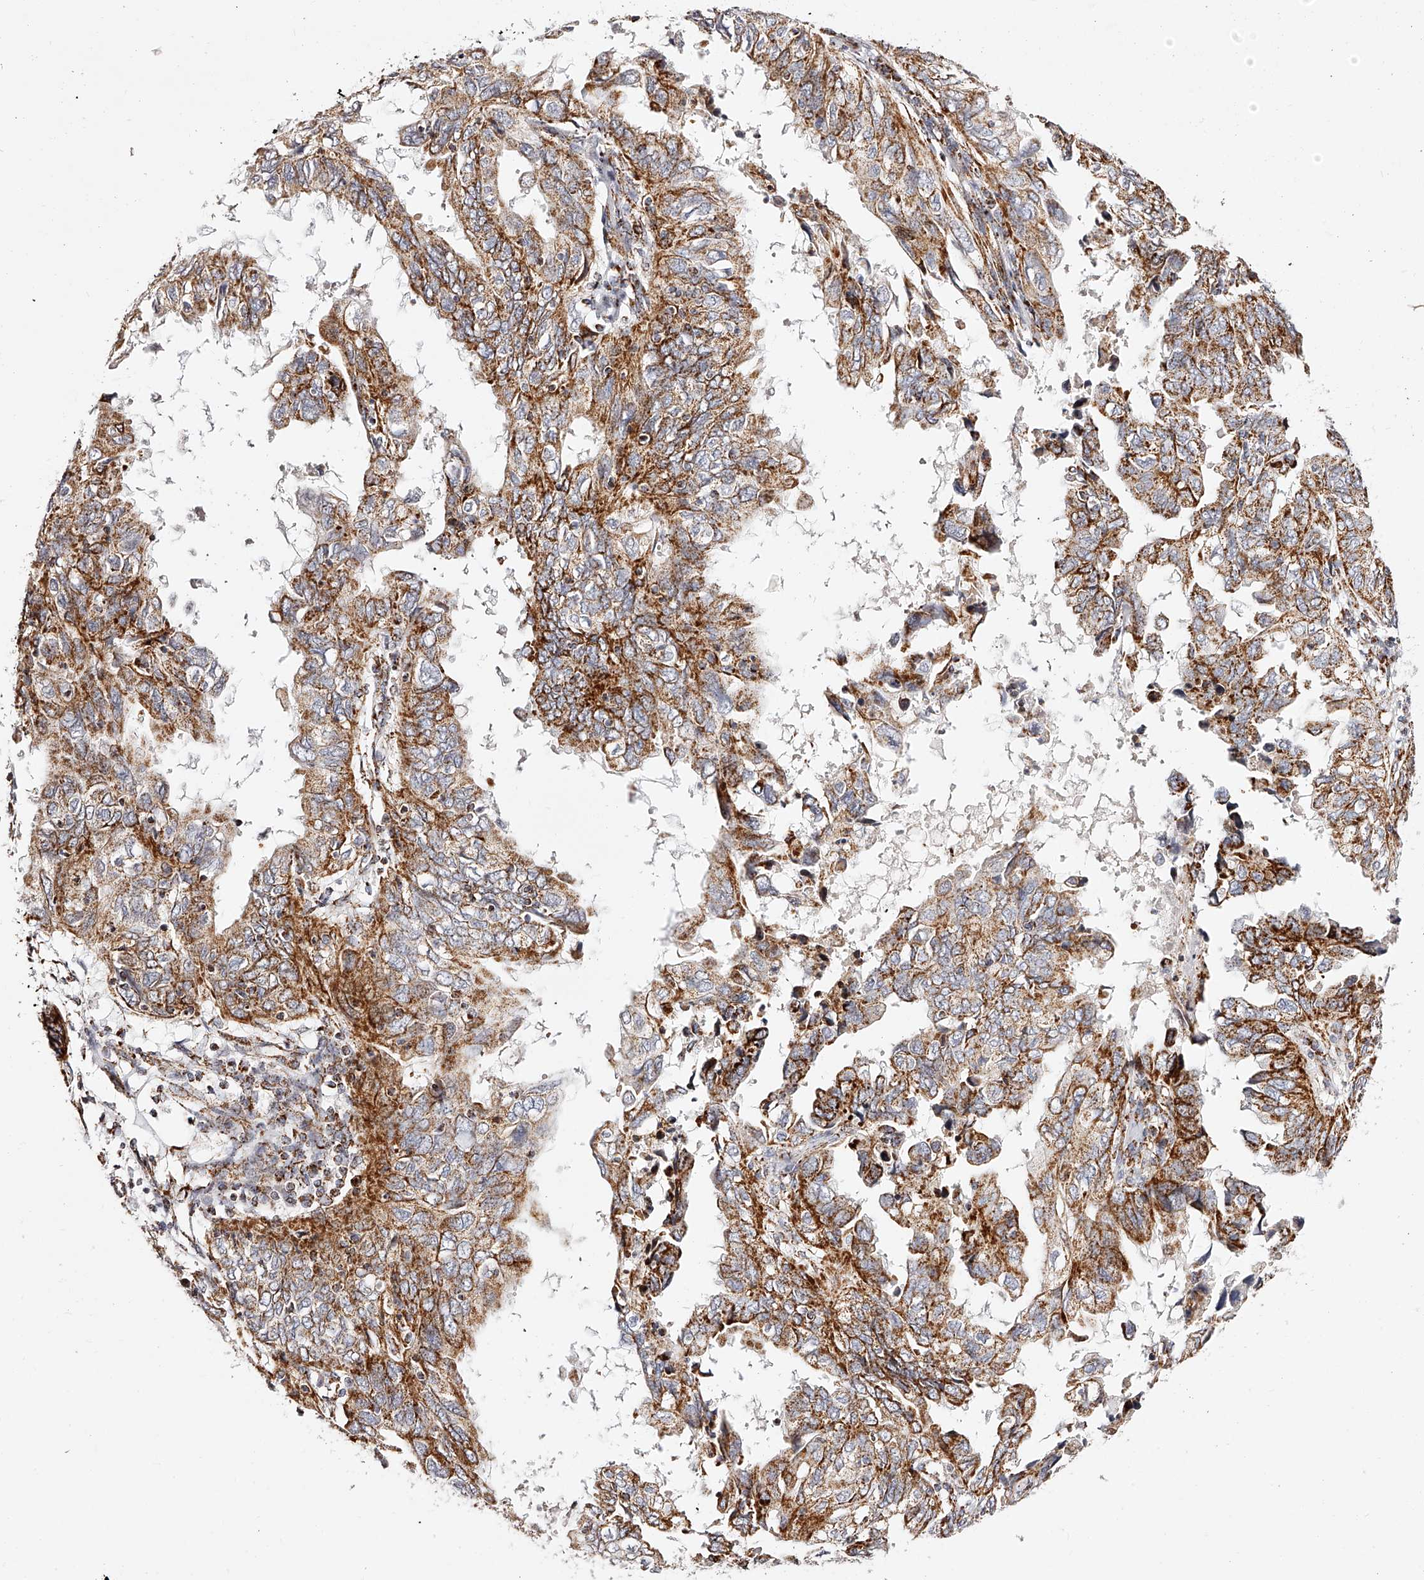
{"staining": {"intensity": "strong", "quantity": ">75%", "location": "cytoplasmic/membranous"}, "tissue": "endometrial cancer", "cell_type": "Tumor cells", "image_type": "cancer", "snomed": [{"axis": "morphology", "description": "Adenocarcinoma, NOS"}, {"axis": "topography", "description": "Uterus"}], "caption": "DAB (3,3'-diaminobenzidine) immunohistochemical staining of endometrial cancer demonstrates strong cytoplasmic/membranous protein staining in approximately >75% of tumor cells.", "gene": "NDUFV3", "patient": {"sex": "female", "age": 77}}